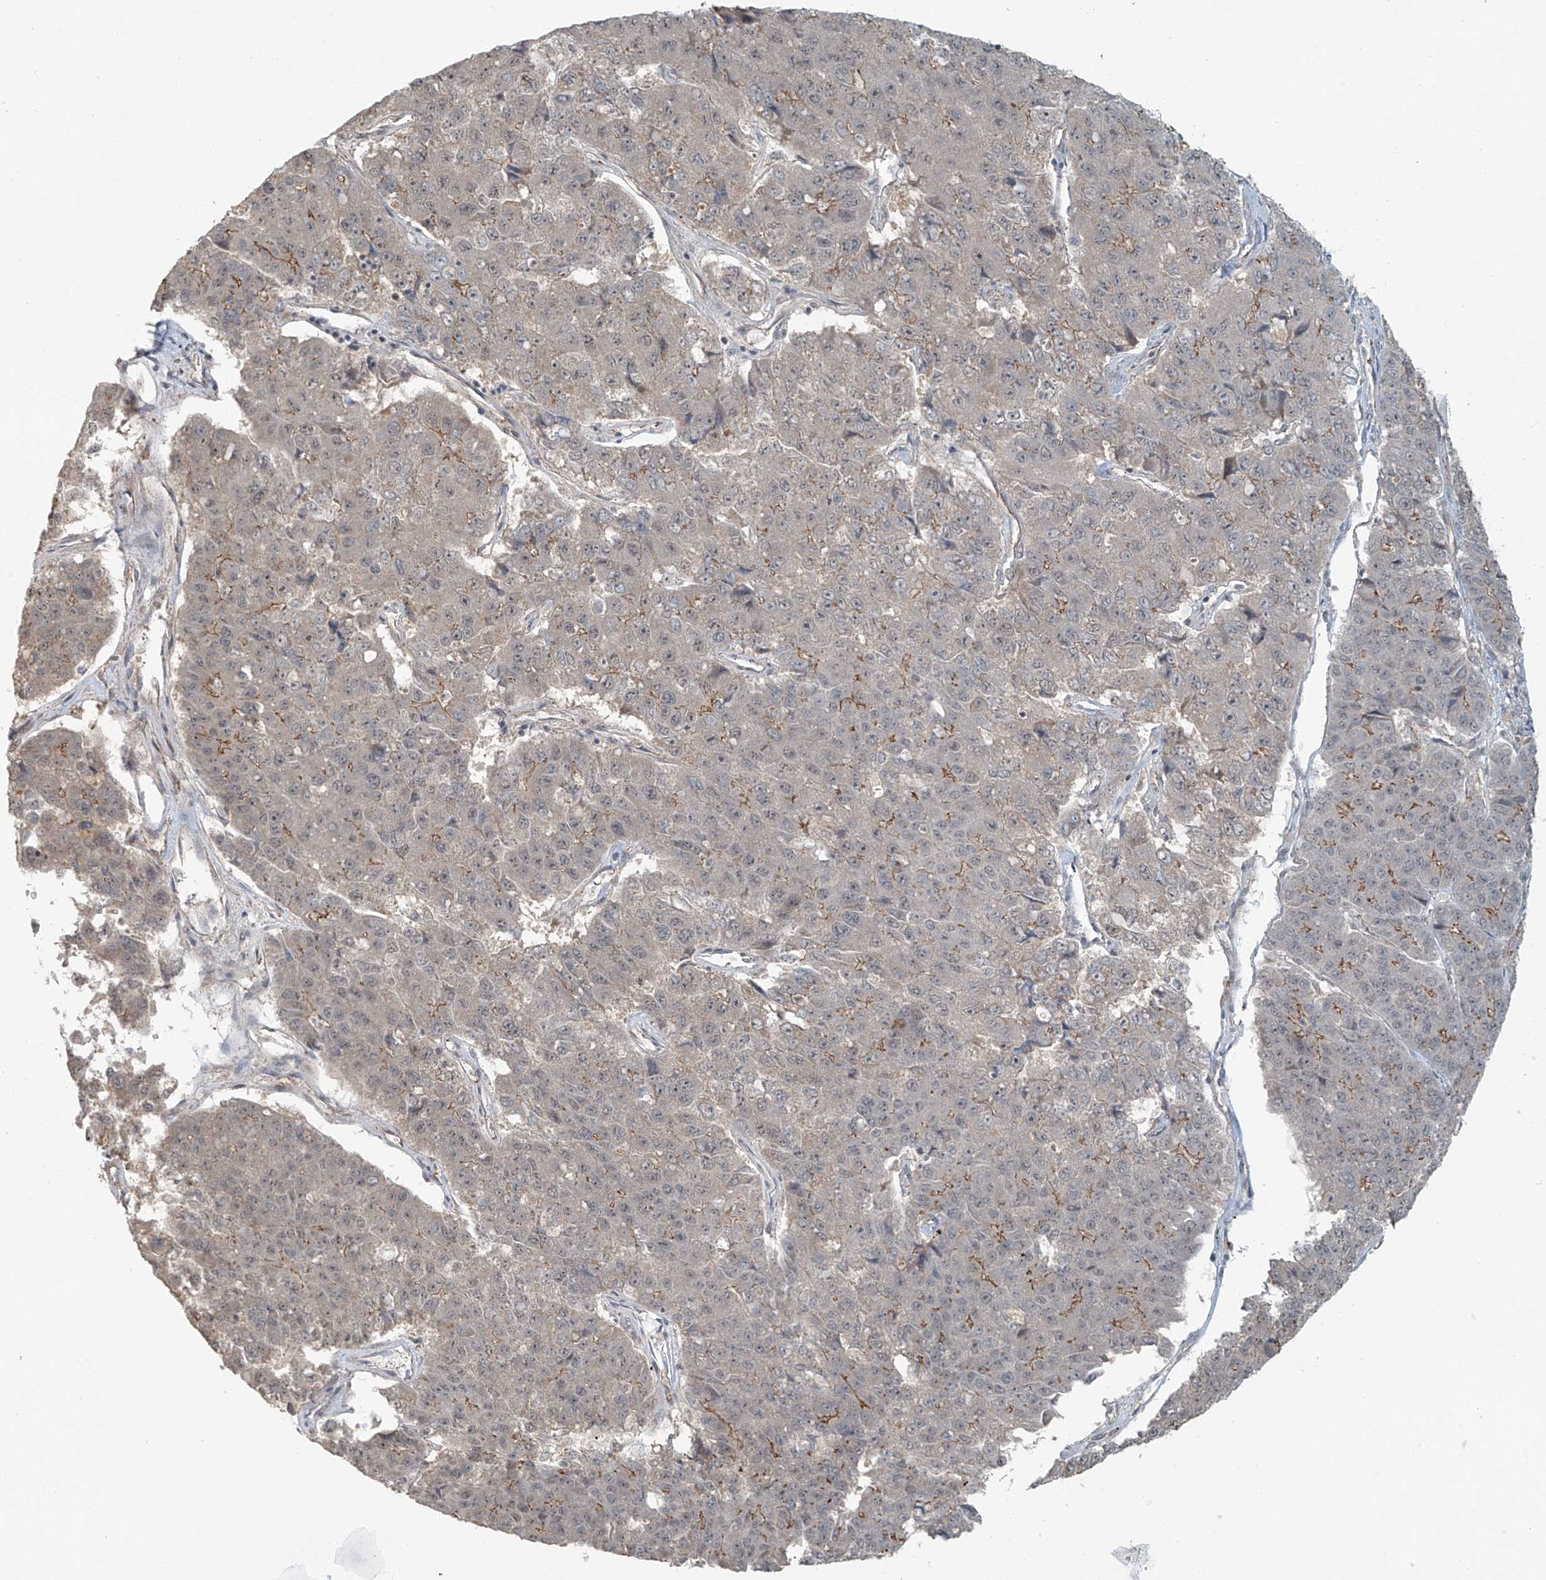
{"staining": {"intensity": "moderate", "quantity": "<25%", "location": "cytoplasmic/membranous"}, "tissue": "pancreatic cancer", "cell_type": "Tumor cells", "image_type": "cancer", "snomed": [{"axis": "morphology", "description": "Adenocarcinoma, NOS"}, {"axis": "topography", "description": "Pancreas"}], "caption": "Human adenocarcinoma (pancreatic) stained with a brown dye exhibits moderate cytoplasmic/membranous positive expression in approximately <25% of tumor cells.", "gene": "ZNF16", "patient": {"sex": "male", "age": 50}}